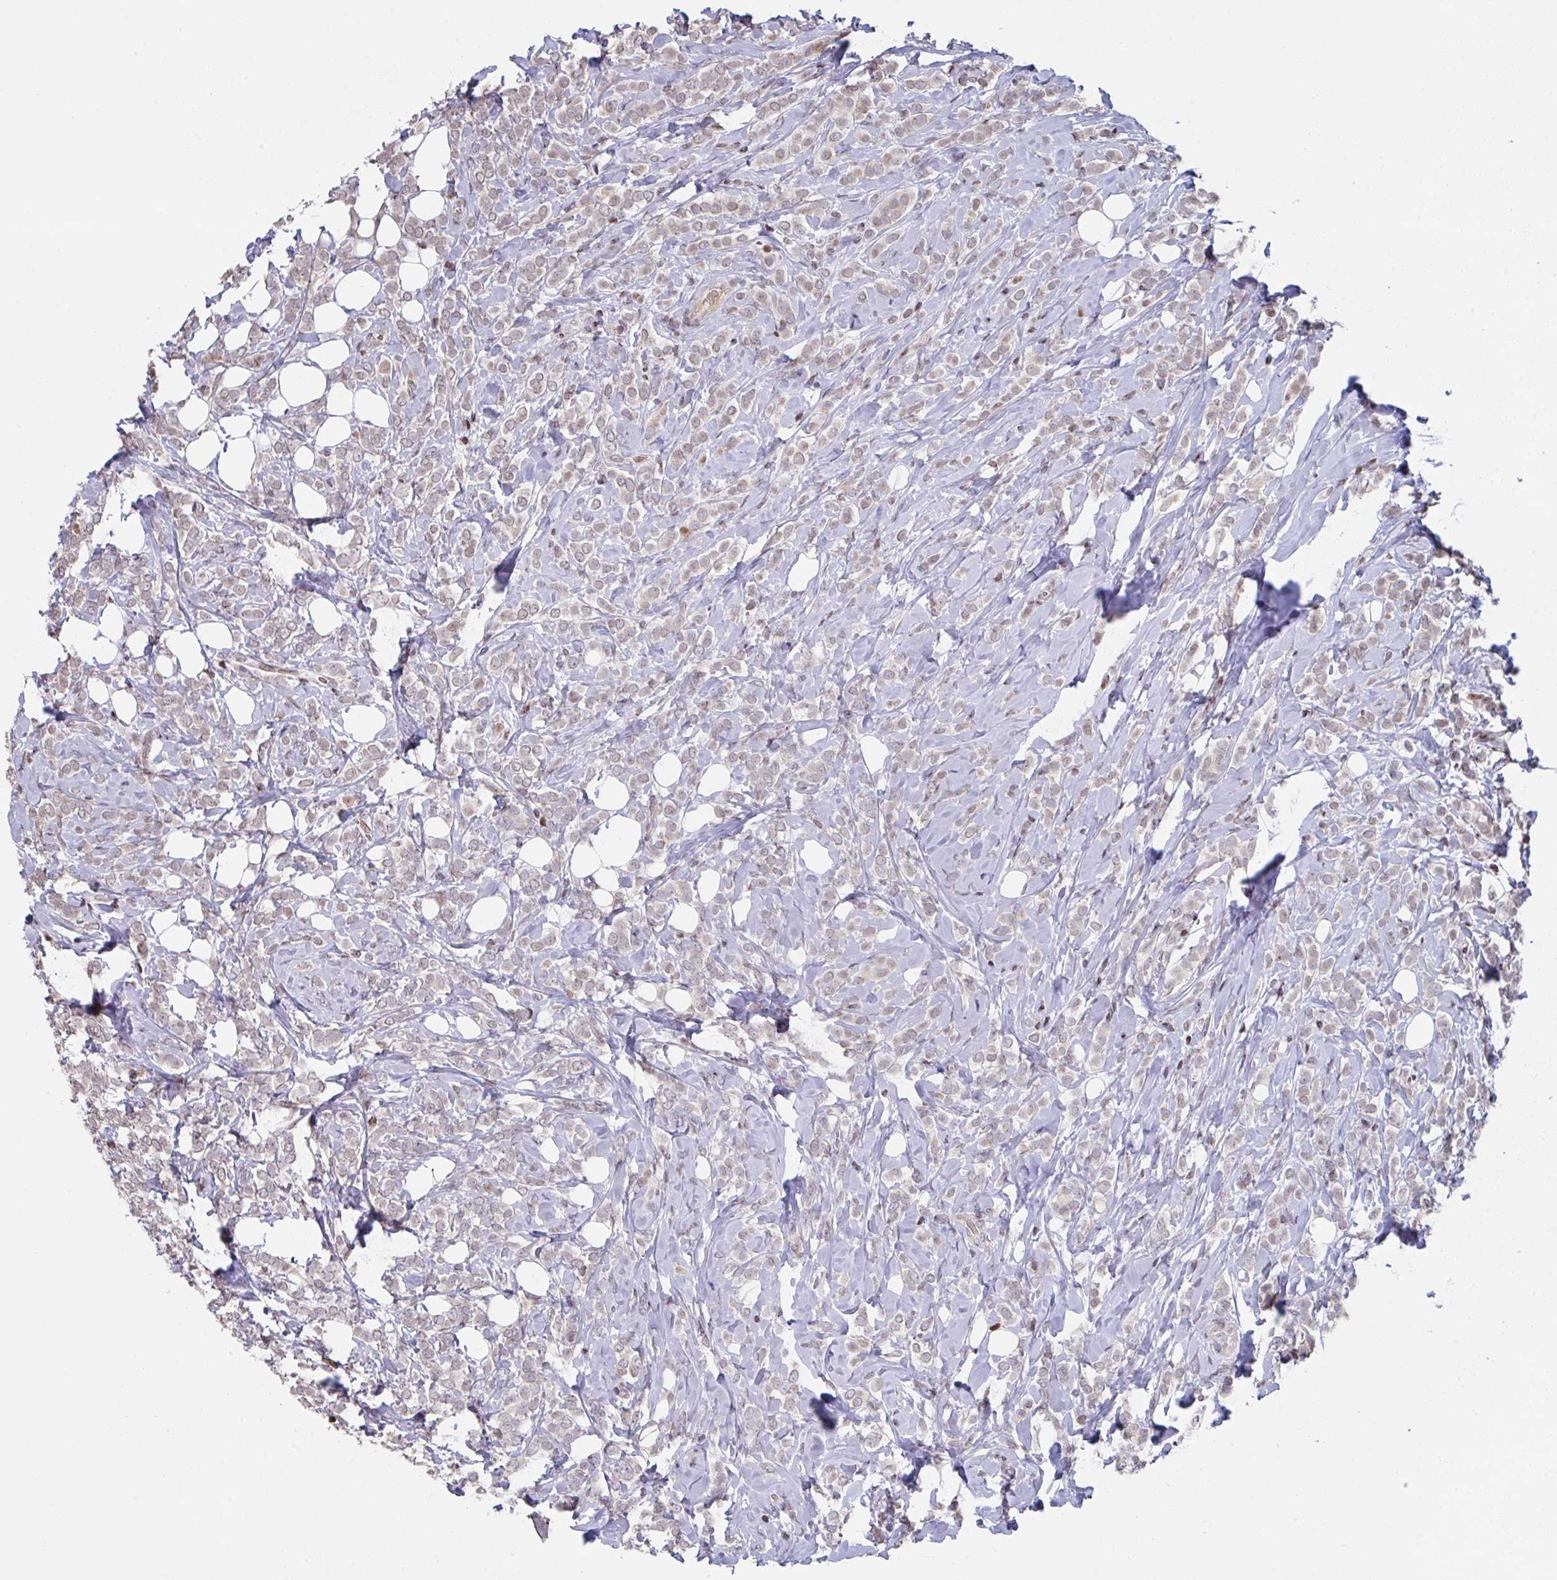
{"staining": {"intensity": "weak", "quantity": "25%-75%", "location": "cytoplasmic/membranous"}, "tissue": "breast cancer", "cell_type": "Tumor cells", "image_type": "cancer", "snomed": [{"axis": "morphology", "description": "Lobular carcinoma"}, {"axis": "topography", "description": "Breast"}], "caption": "Weak cytoplasmic/membranous expression for a protein is seen in approximately 25%-75% of tumor cells of breast cancer using IHC.", "gene": "PCDHB8", "patient": {"sex": "female", "age": 49}}